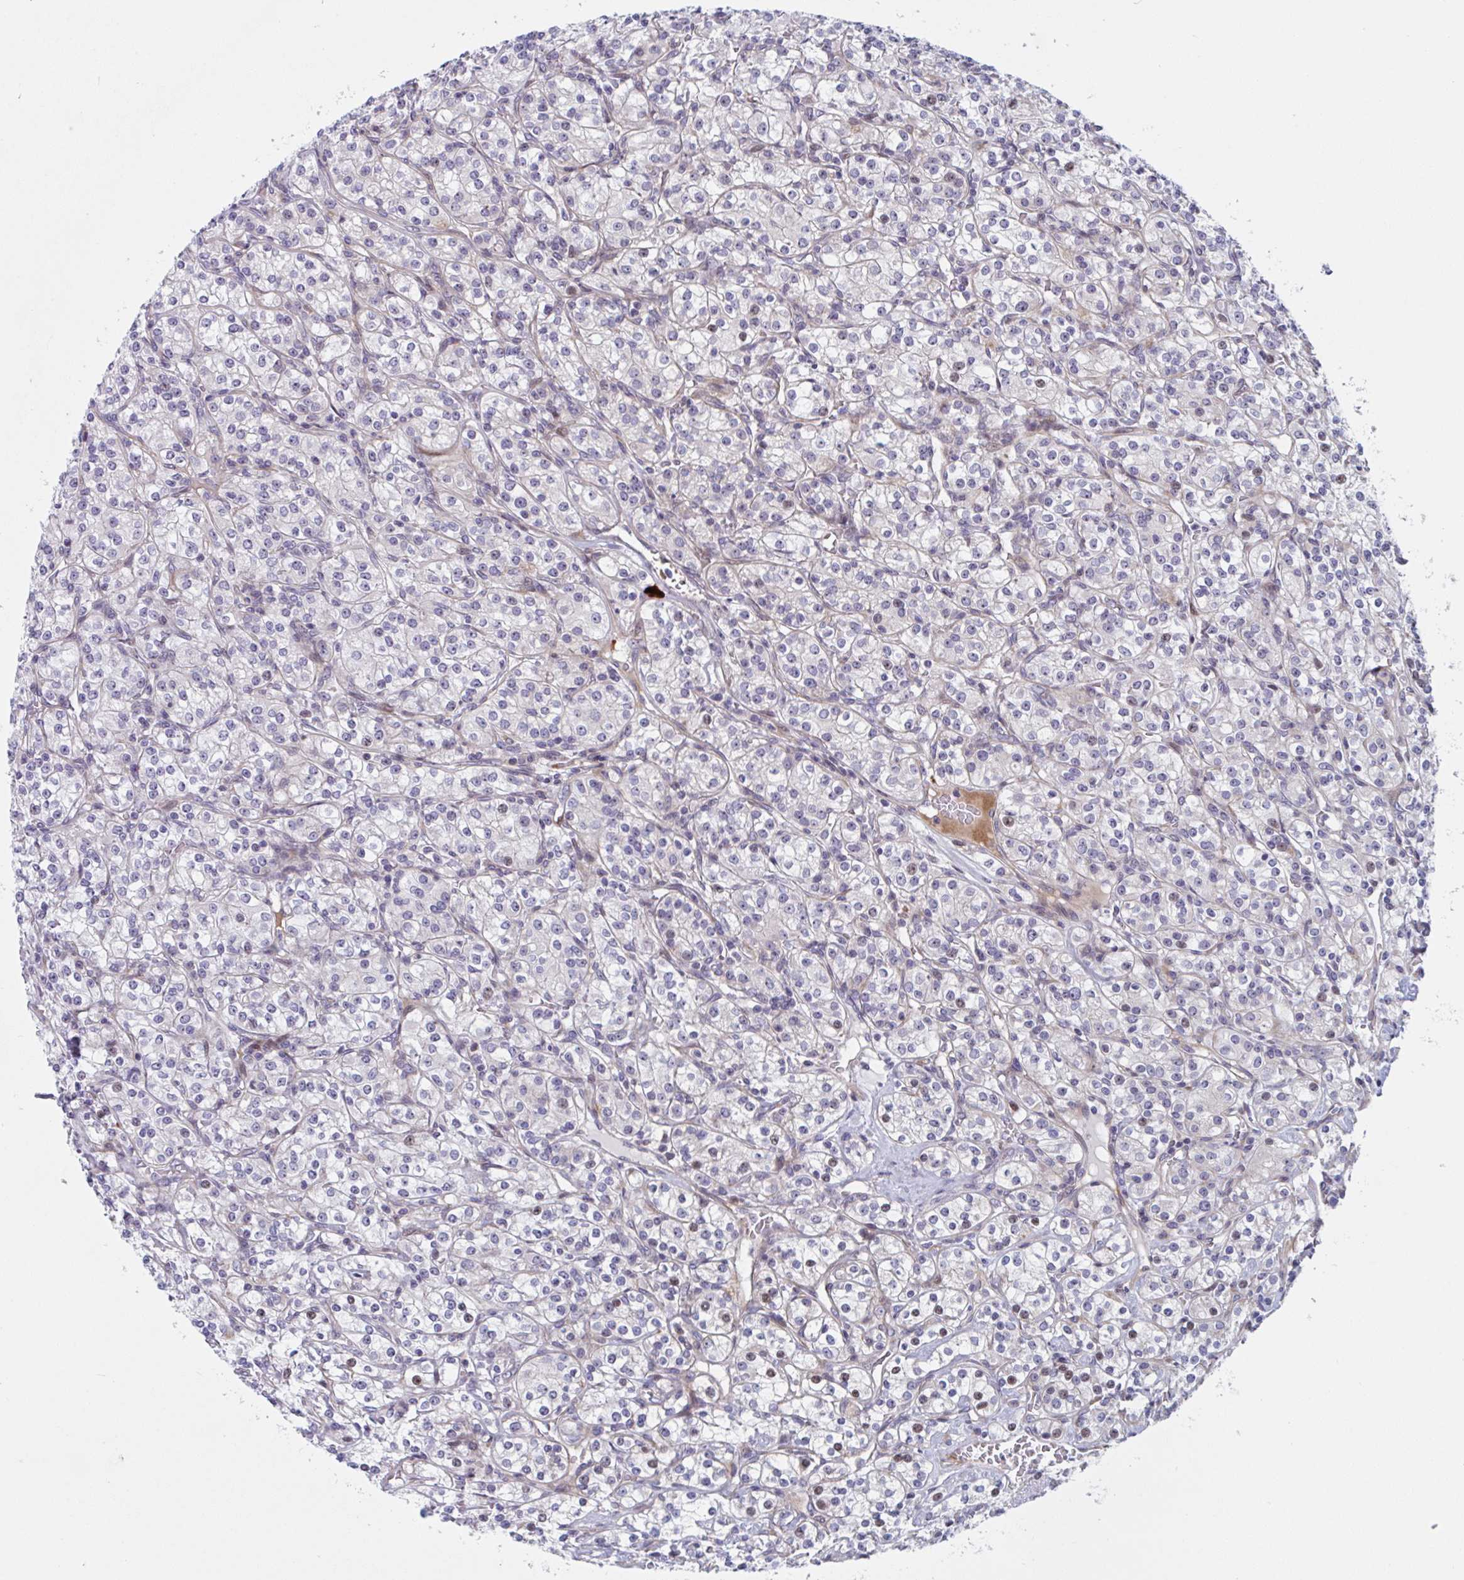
{"staining": {"intensity": "moderate", "quantity": "<25%", "location": "nuclear"}, "tissue": "renal cancer", "cell_type": "Tumor cells", "image_type": "cancer", "snomed": [{"axis": "morphology", "description": "Adenocarcinoma, NOS"}, {"axis": "topography", "description": "Kidney"}], "caption": "Approximately <25% of tumor cells in renal cancer exhibit moderate nuclear protein expression as visualized by brown immunohistochemical staining.", "gene": "DUXA", "patient": {"sex": "male", "age": 77}}